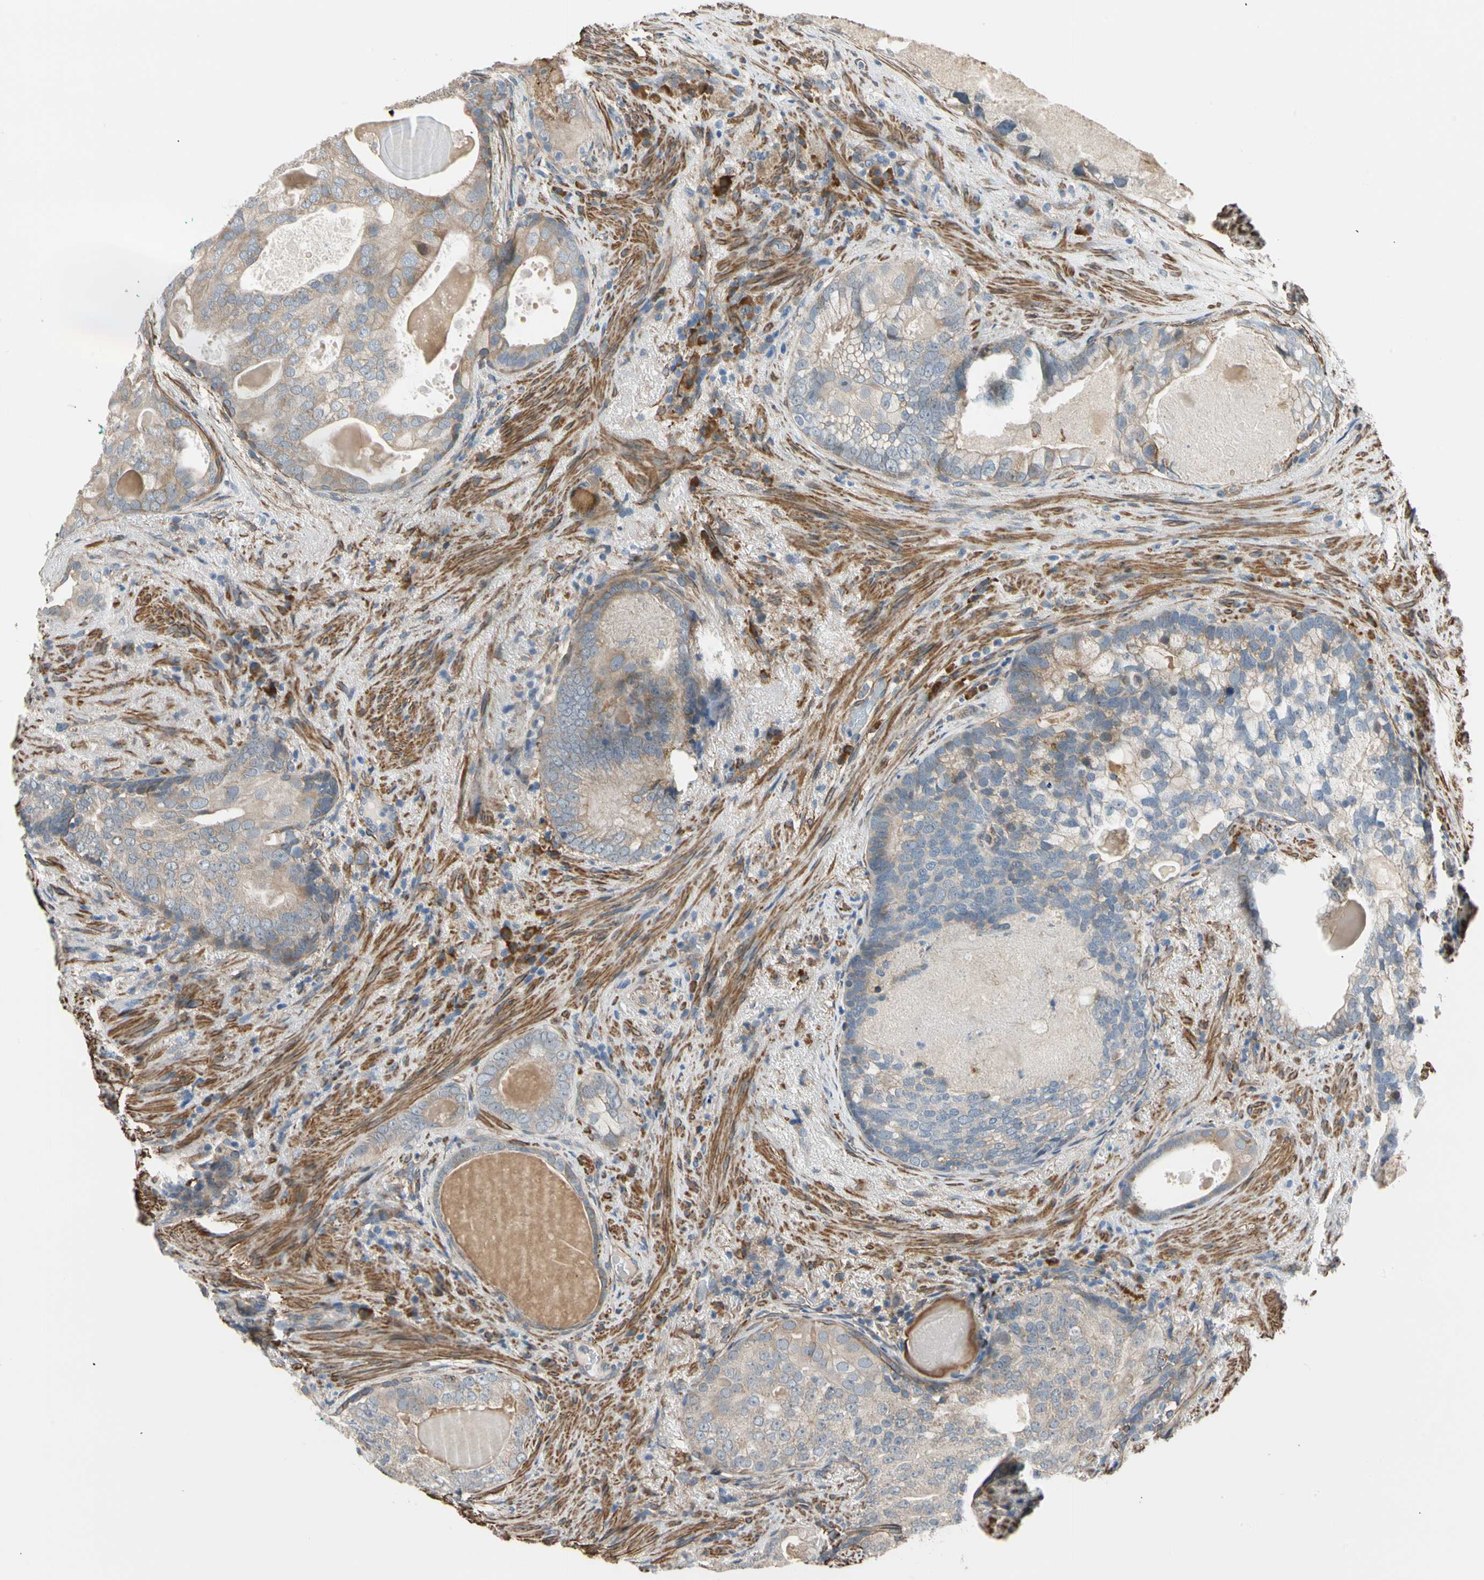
{"staining": {"intensity": "weak", "quantity": ">75%", "location": "cytoplasmic/membranous"}, "tissue": "prostate cancer", "cell_type": "Tumor cells", "image_type": "cancer", "snomed": [{"axis": "morphology", "description": "Adenocarcinoma, High grade"}, {"axis": "topography", "description": "Prostate"}], "caption": "Immunohistochemistry (DAB) staining of prostate cancer (high-grade adenocarcinoma) demonstrates weak cytoplasmic/membranous protein expression in about >75% of tumor cells. (Stains: DAB in brown, nuclei in blue, Microscopy: brightfield microscopy at high magnification).", "gene": "LIMK2", "patient": {"sex": "male", "age": 66}}